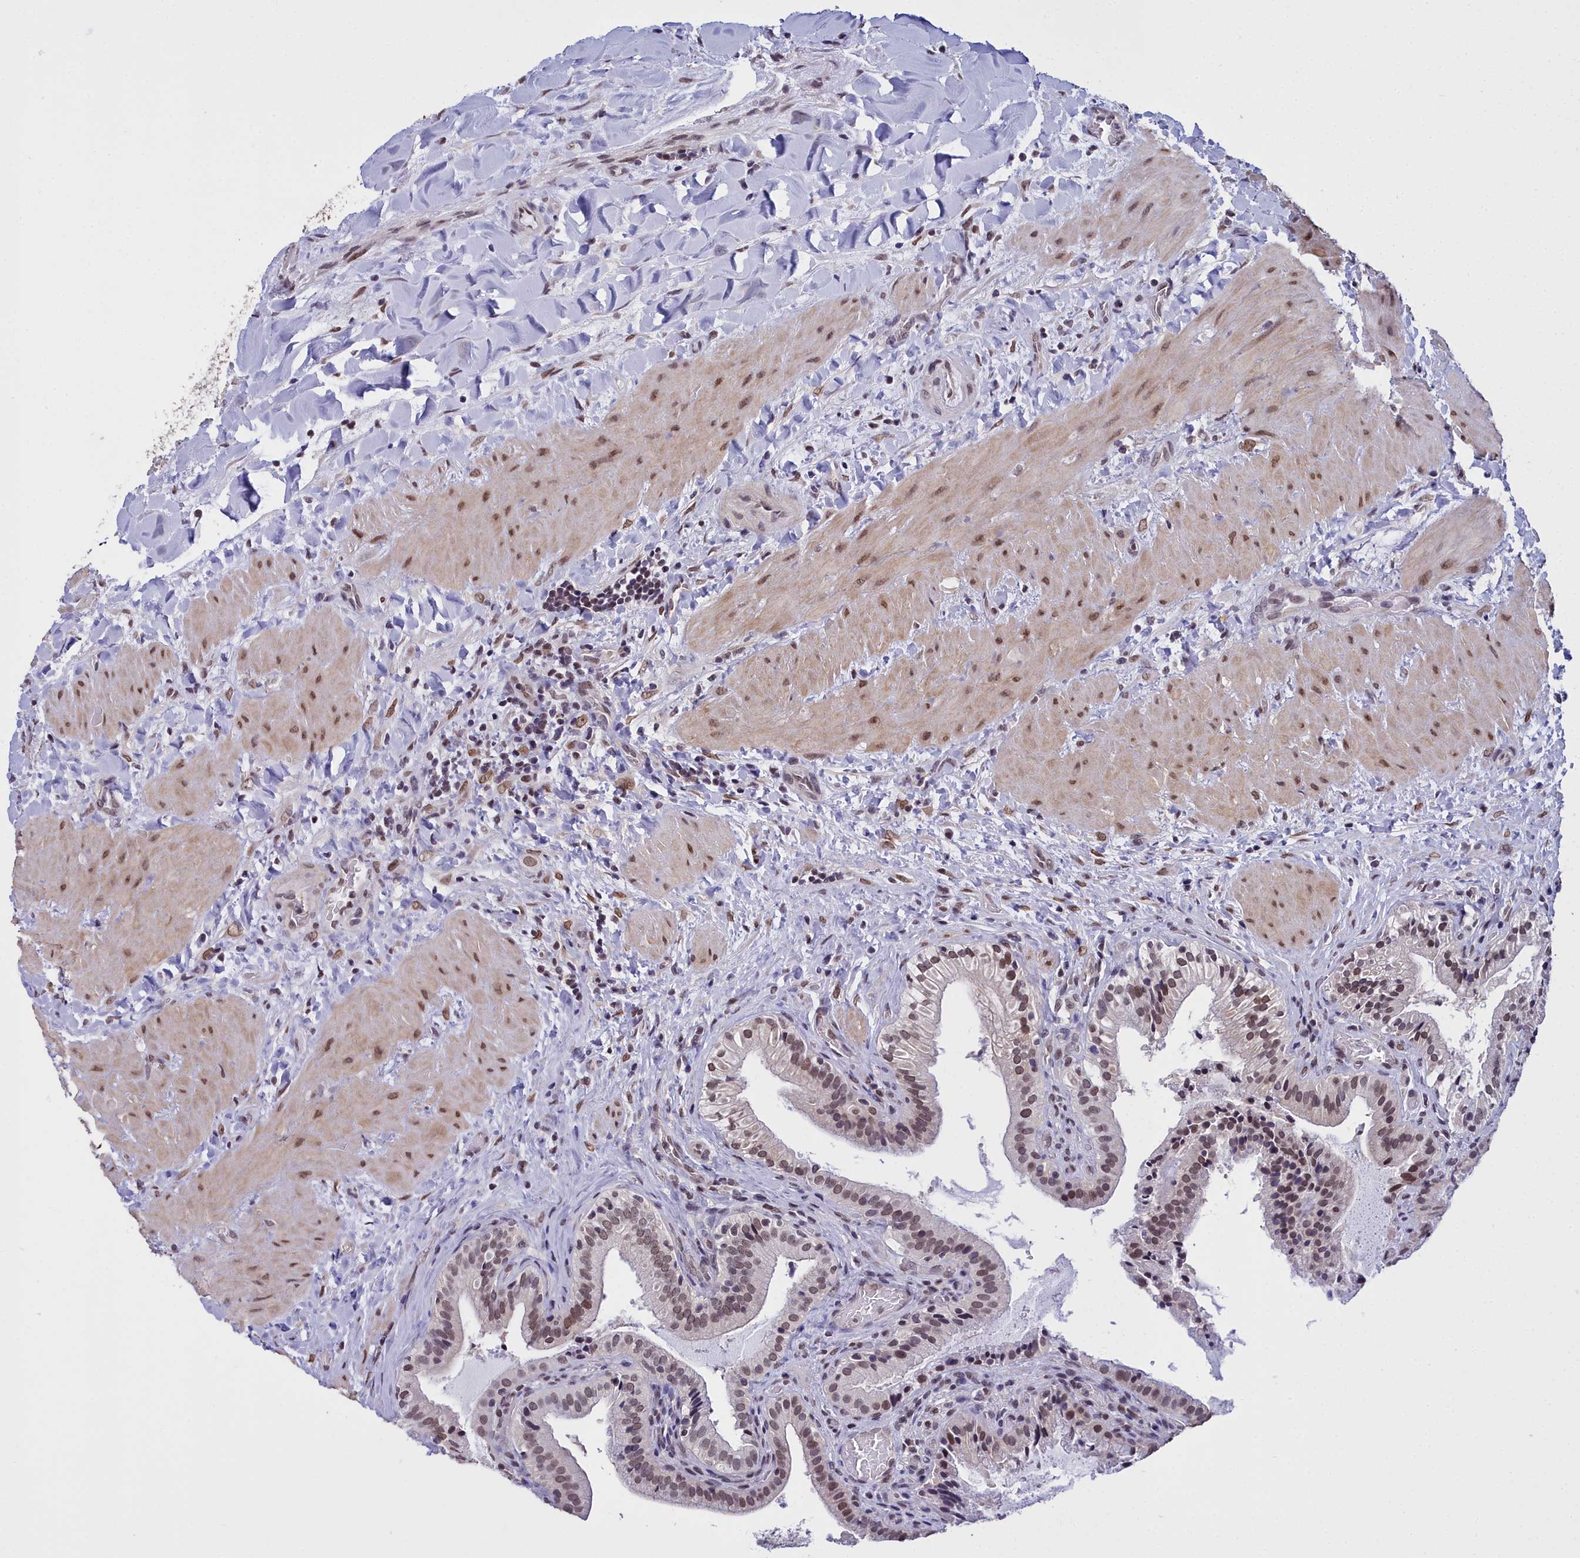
{"staining": {"intensity": "moderate", "quantity": ">75%", "location": "nuclear"}, "tissue": "gallbladder", "cell_type": "Glandular cells", "image_type": "normal", "snomed": [{"axis": "morphology", "description": "Normal tissue, NOS"}, {"axis": "topography", "description": "Gallbladder"}], "caption": "Moderate nuclear staining for a protein is present in approximately >75% of glandular cells of normal gallbladder using IHC.", "gene": "CCDC97", "patient": {"sex": "male", "age": 24}}